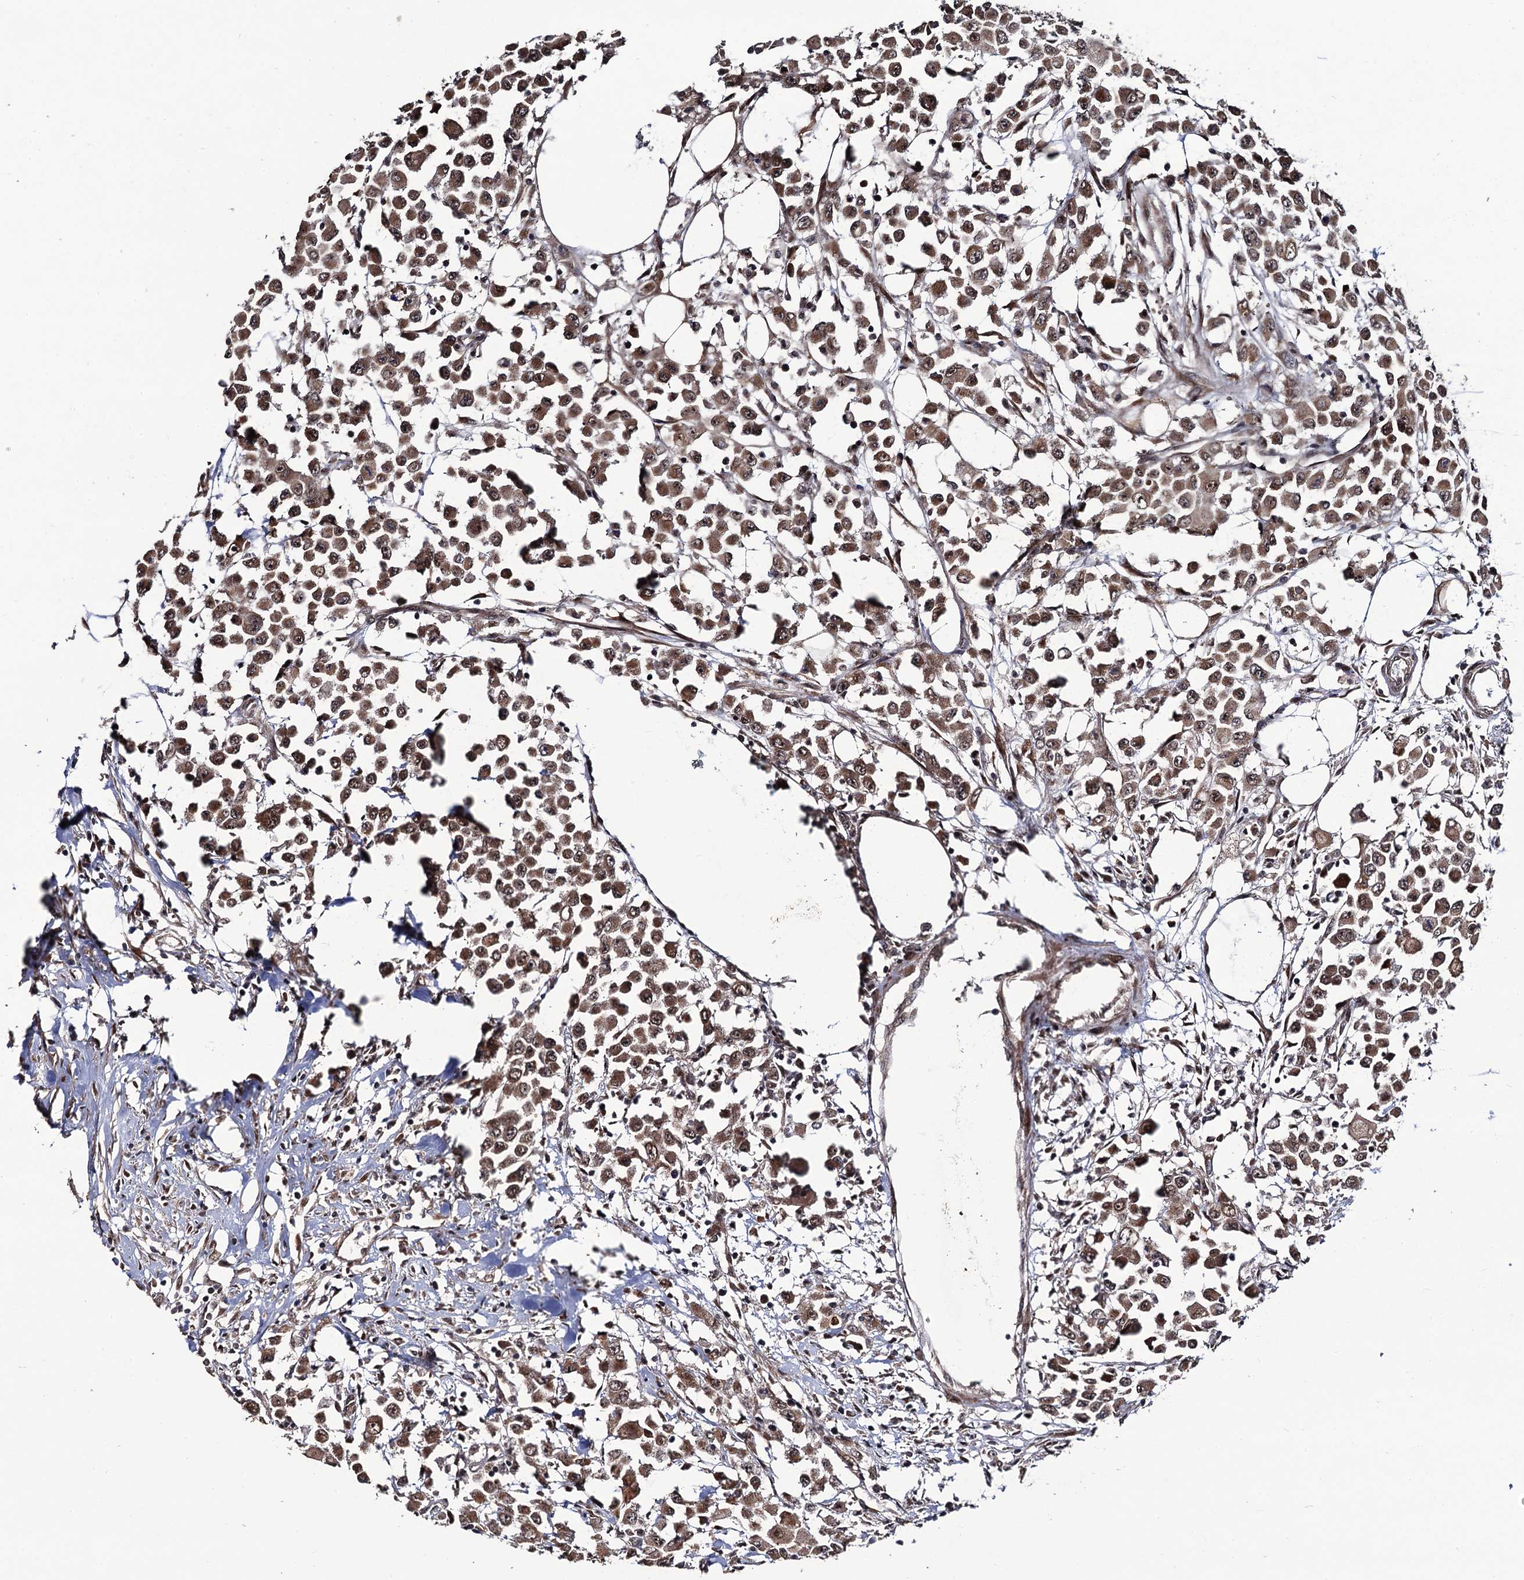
{"staining": {"intensity": "moderate", "quantity": ">75%", "location": "cytoplasmic/membranous"}, "tissue": "colorectal cancer", "cell_type": "Tumor cells", "image_type": "cancer", "snomed": [{"axis": "morphology", "description": "Adenocarcinoma, NOS"}, {"axis": "topography", "description": "Colon"}], "caption": "The photomicrograph reveals a brown stain indicating the presence of a protein in the cytoplasmic/membranous of tumor cells in colorectal adenocarcinoma. The protein is shown in brown color, while the nuclei are stained blue.", "gene": "LRRC63", "patient": {"sex": "male", "age": 51}}